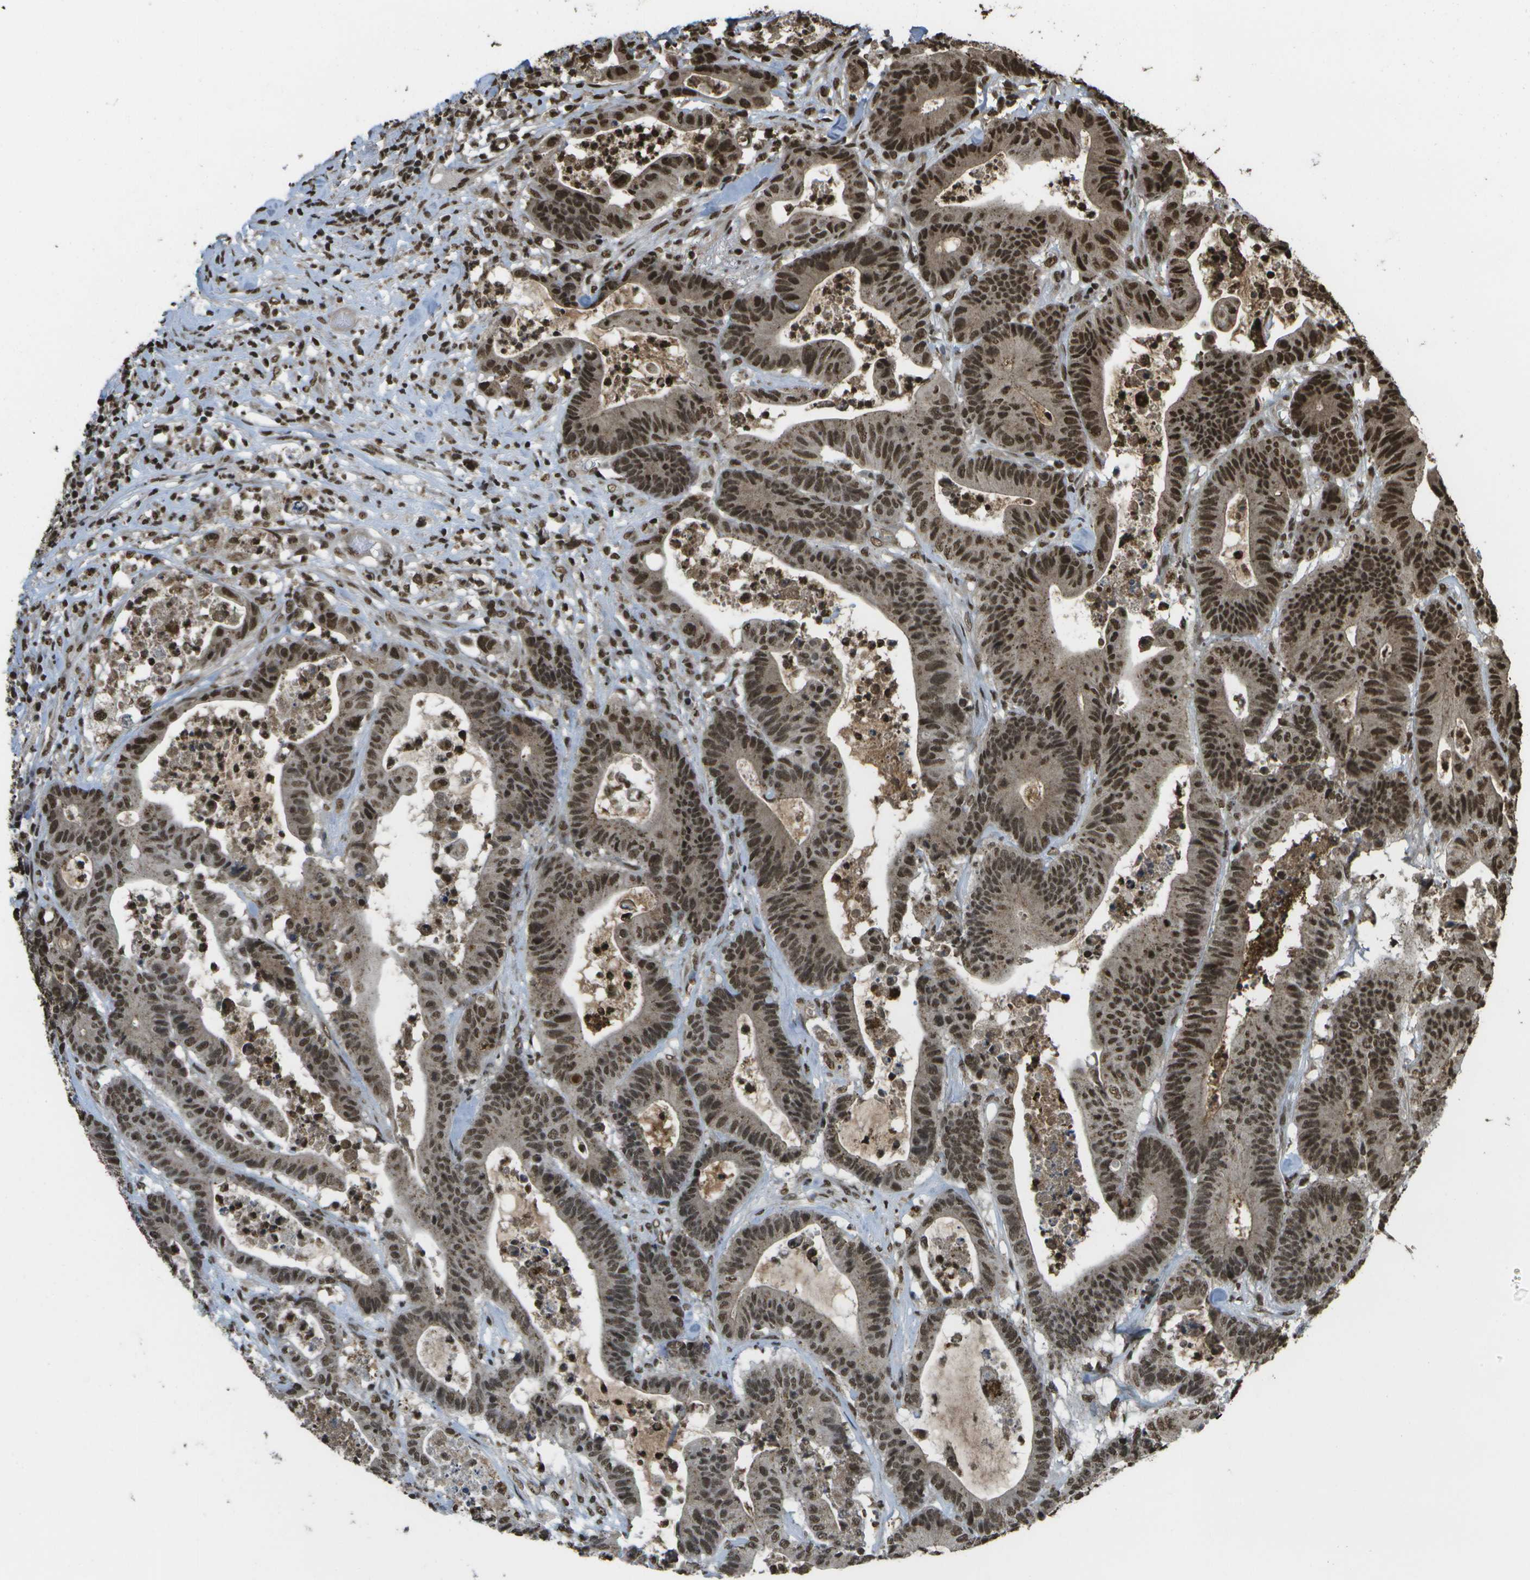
{"staining": {"intensity": "strong", "quantity": ">75%", "location": "cytoplasmic/membranous,nuclear"}, "tissue": "colorectal cancer", "cell_type": "Tumor cells", "image_type": "cancer", "snomed": [{"axis": "morphology", "description": "Adenocarcinoma, NOS"}, {"axis": "topography", "description": "Colon"}], "caption": "Colorectal cancer was stained to show a protein in brown. There is high levels of strong cytoplasmic/membranous and nuclear staining in about >75% of tumor cells. (DAB = brown stain, brightfield microscopy at high magnification).", "gene": "SPEN", "patient": {"sex": "female", "age": 84}}